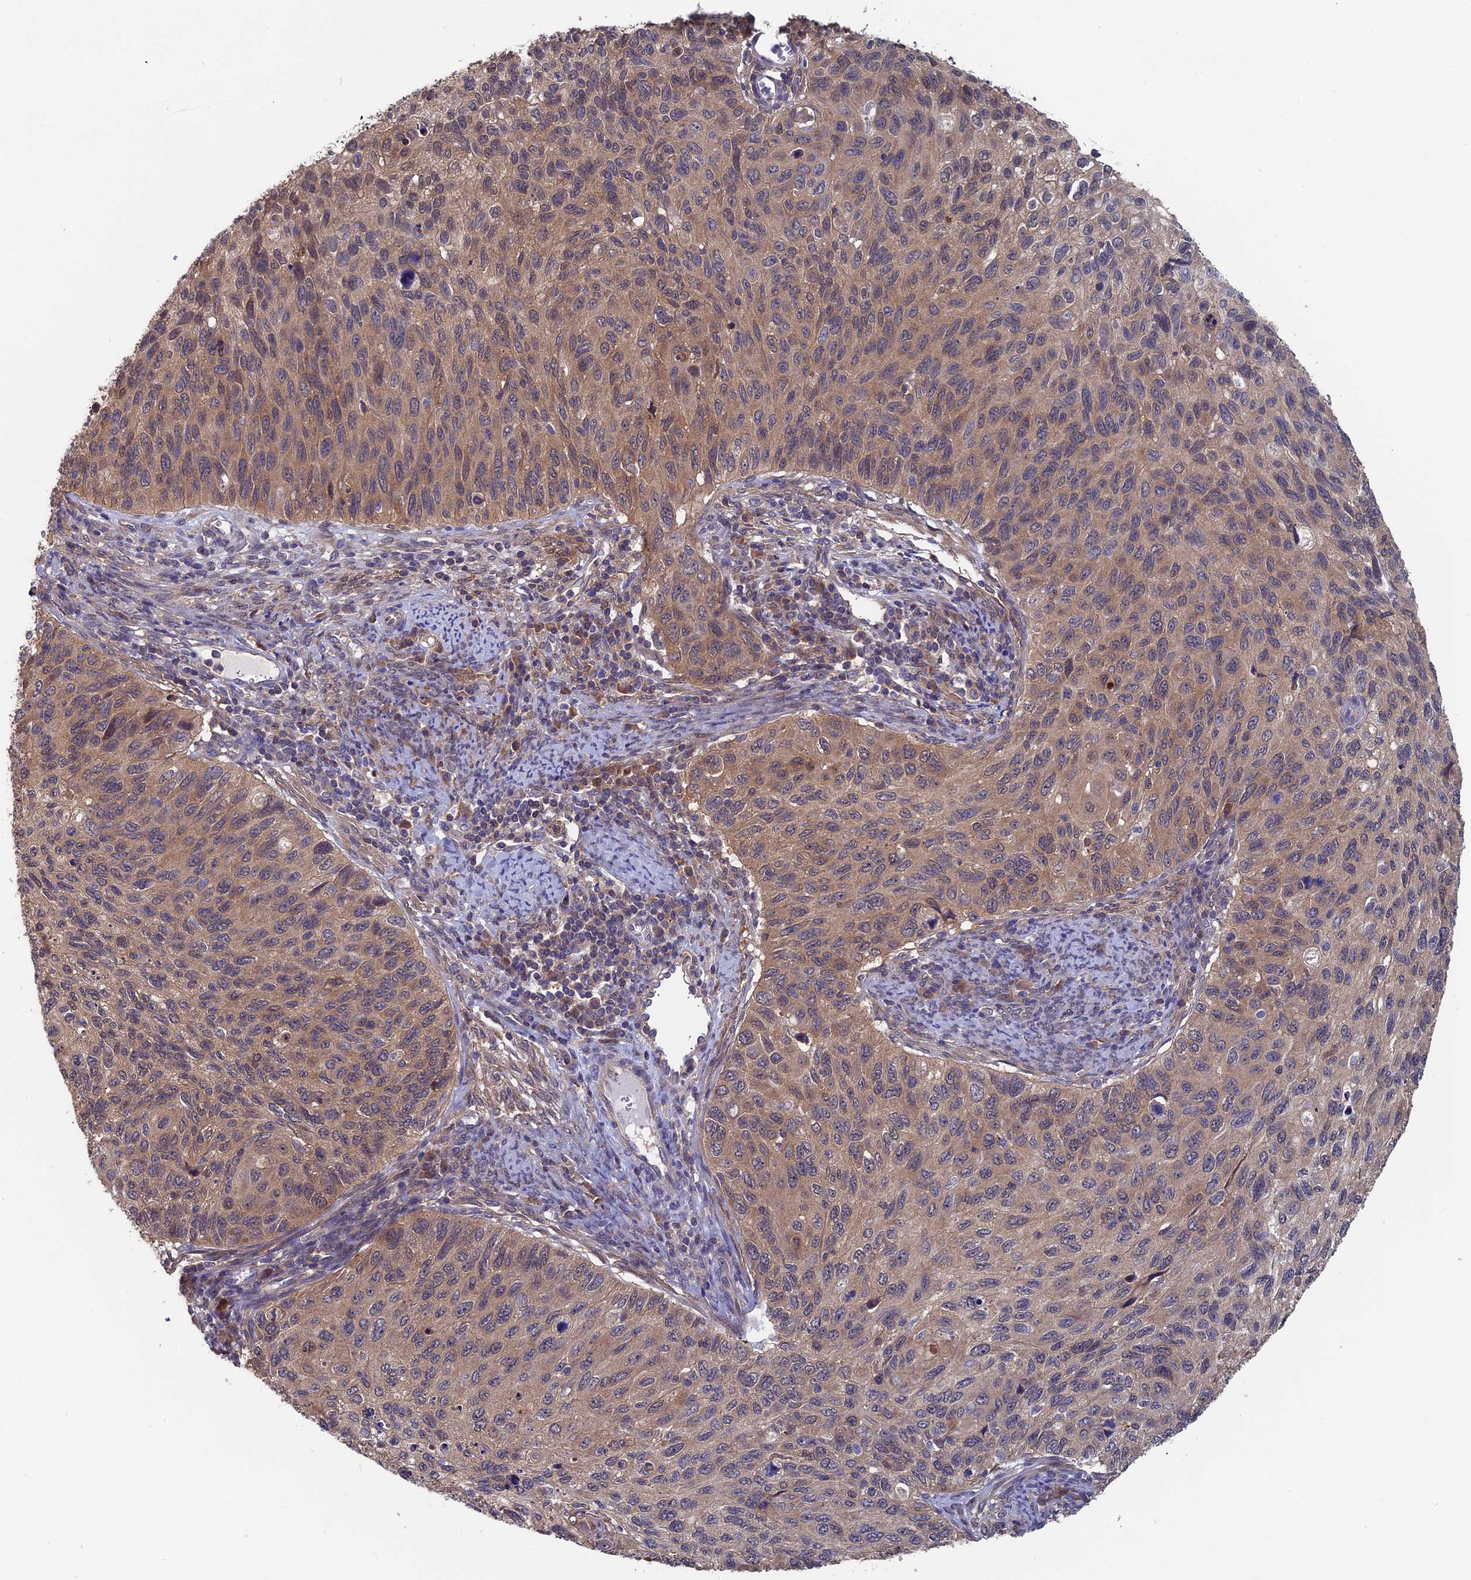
{"staining": {"intensity": "weak", "quantity": ">75%", "location": "cytoplasmic/membranous"}, "tissue": "cervical cancer", "cell_type": "Tumor cells", "image_type": "cancer", "snomed": [{"axis": "morphology", "description": "Squamous cell carcinoma, NOS"}, {"axis": "topography", "description": "Cervix"}], "caption": "Cervical cancer stained with IHC displays weak cytoplasmic/membranous expression in about >75% of tumor cells.", "gene": "LCMT1", "patient": {"sex": "female", "age": 70}}